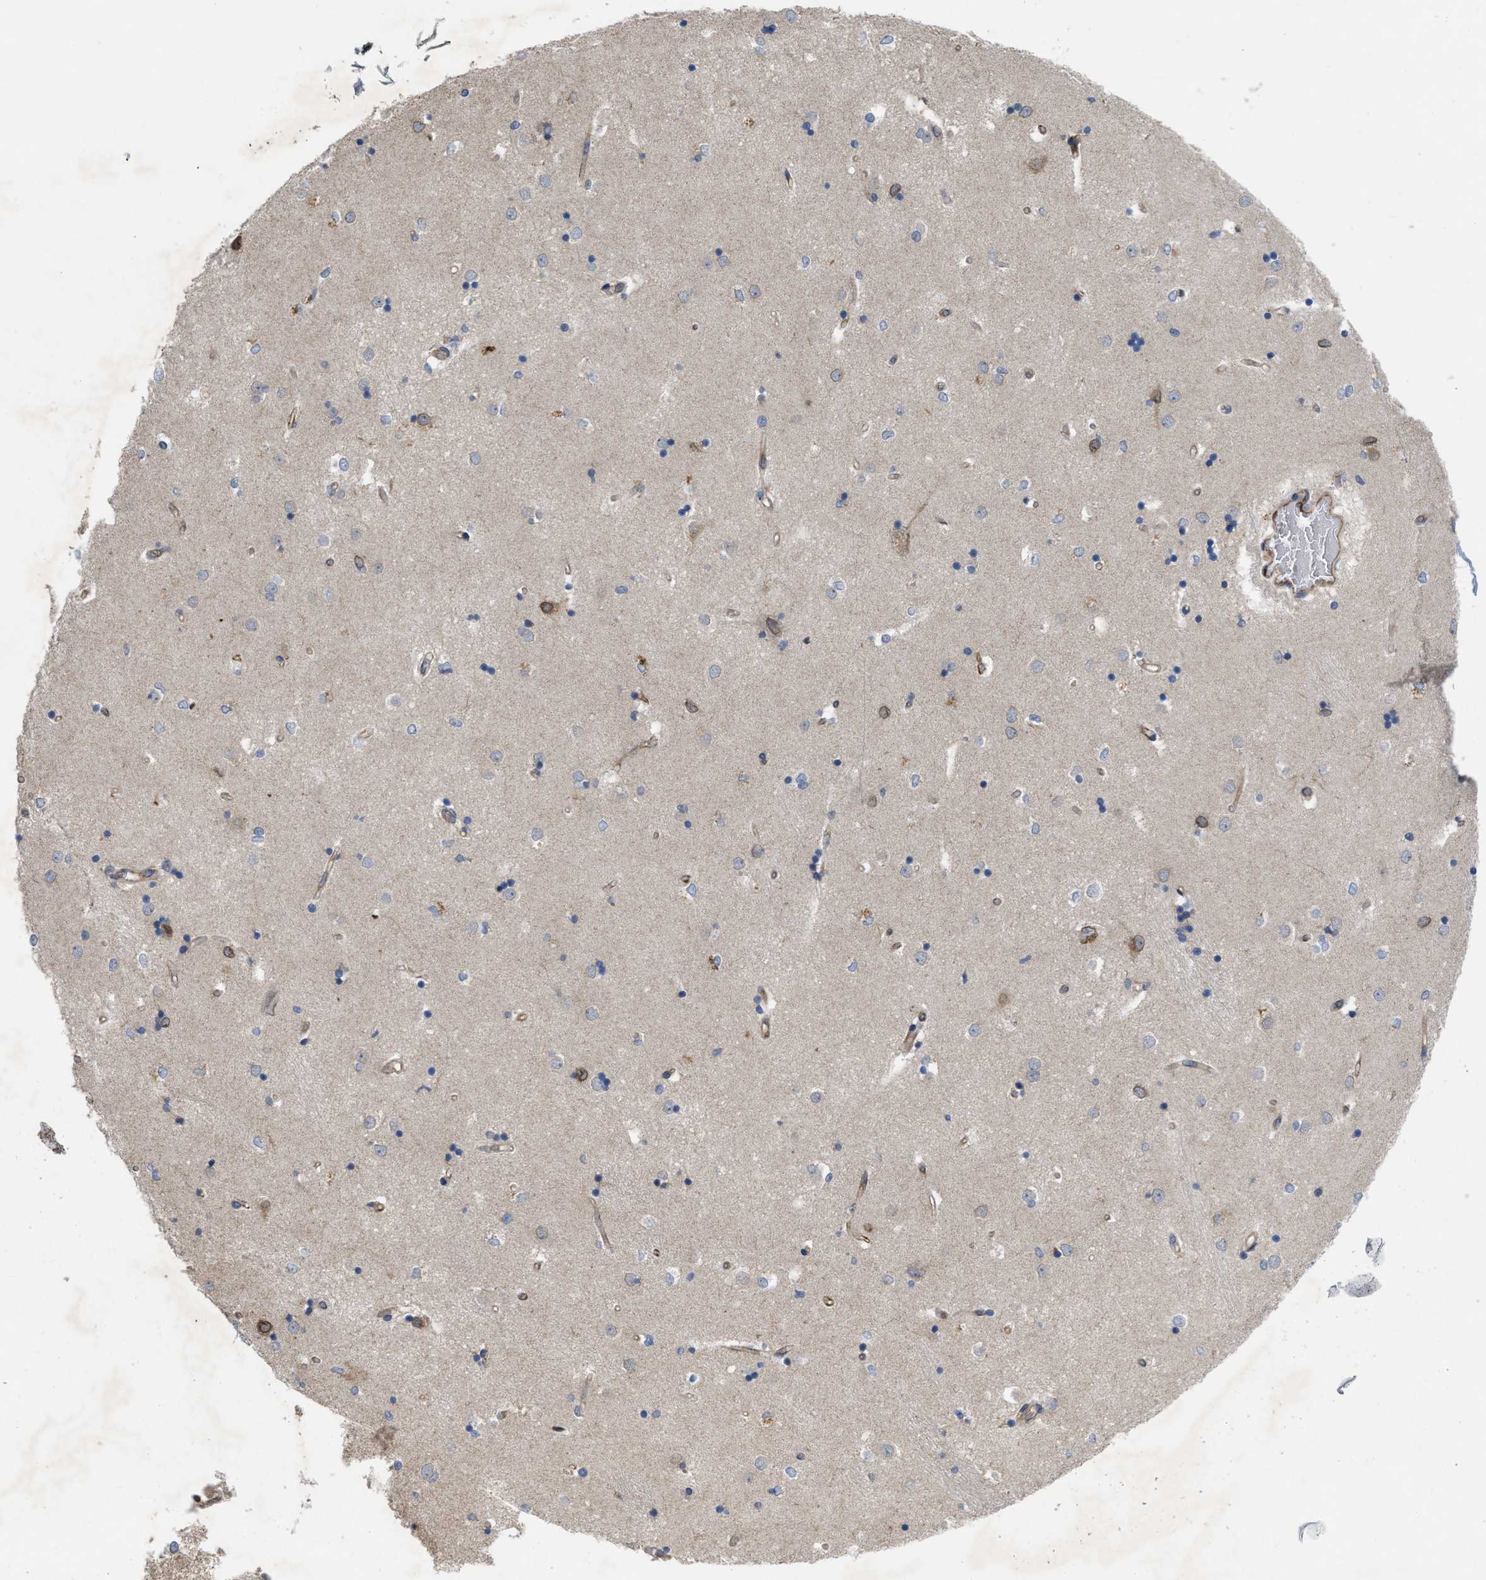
{"staining": {"intensity": "moderate", "quantity": "<25%", "location": "cytoplasmic/membranous"}, "tissue": "caudate", "cell_type": "Glial cells", "image_type": "normal", "snomed": [{"axis": "morphology", "description": "Normal tissue, NOS"}, {"axis": "topography", "description": "Lateral ventricle wall"}], "caption": "Brown immunohistochemical staining in normal human caudate reveals moderate cytoplasmic/membranous positivity in about <25% of glial cells.", "gene": "EOGT", "patient": {"sex": "male", "age": 45}}